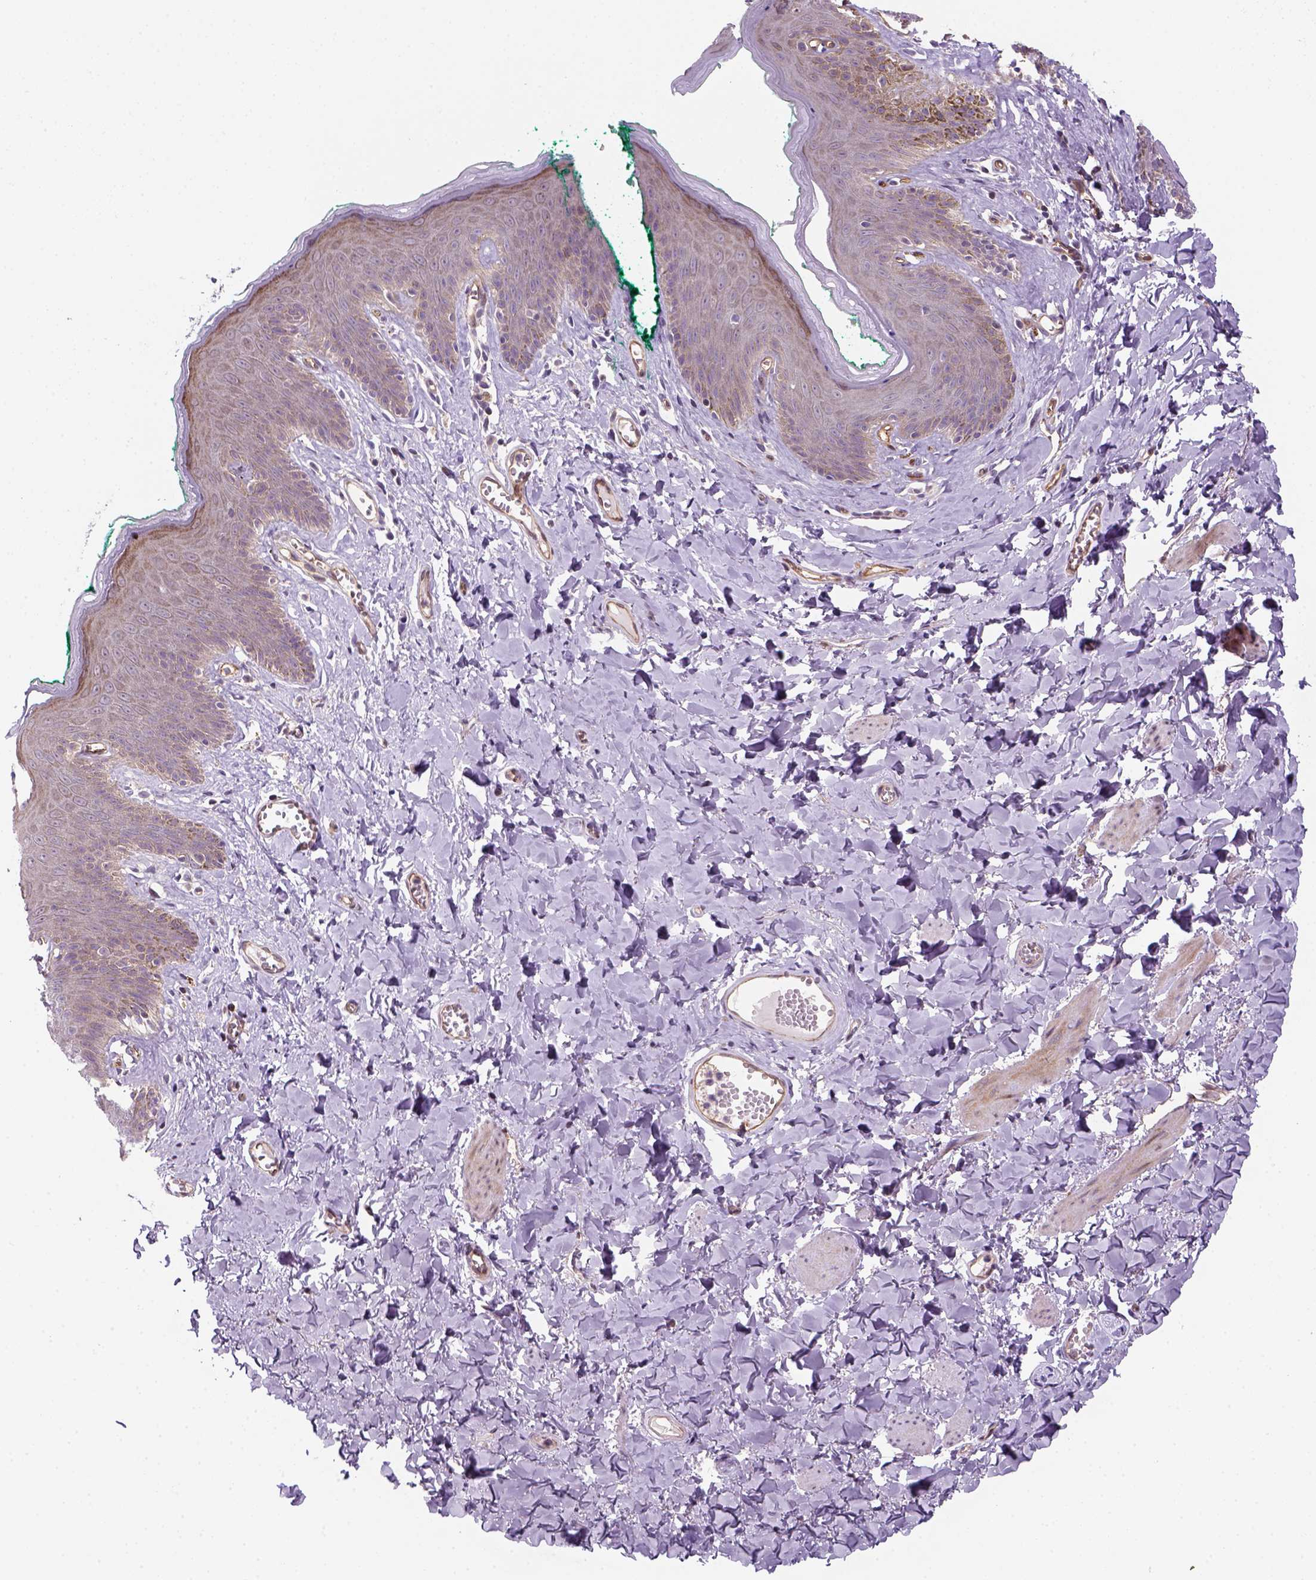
{"staining": {"intensity": "moderate", "quantity": "<25%", "location": "cytoplasmic/membranous"}, "tissue": "skin", "cell_type": "Epidermal cells", "image_type": "normal", "snomed": [{"axis": "morphology", "description": "Normal tissue, NOS"}, {"axis": "topography", "description": "Vulva"}, {"axis": "topography", "description": "Peripheral nerve tissue"}], "caption": "Skin stained with IHC displays moderate cytoplasmic/membranous positivity in approximately <25% of epidermal cells. (brown staining indicates protein expression, while blue staining denotes nuclei).", "gene": "VSTM5", "patient": {"sex": "female", "age": 66}}